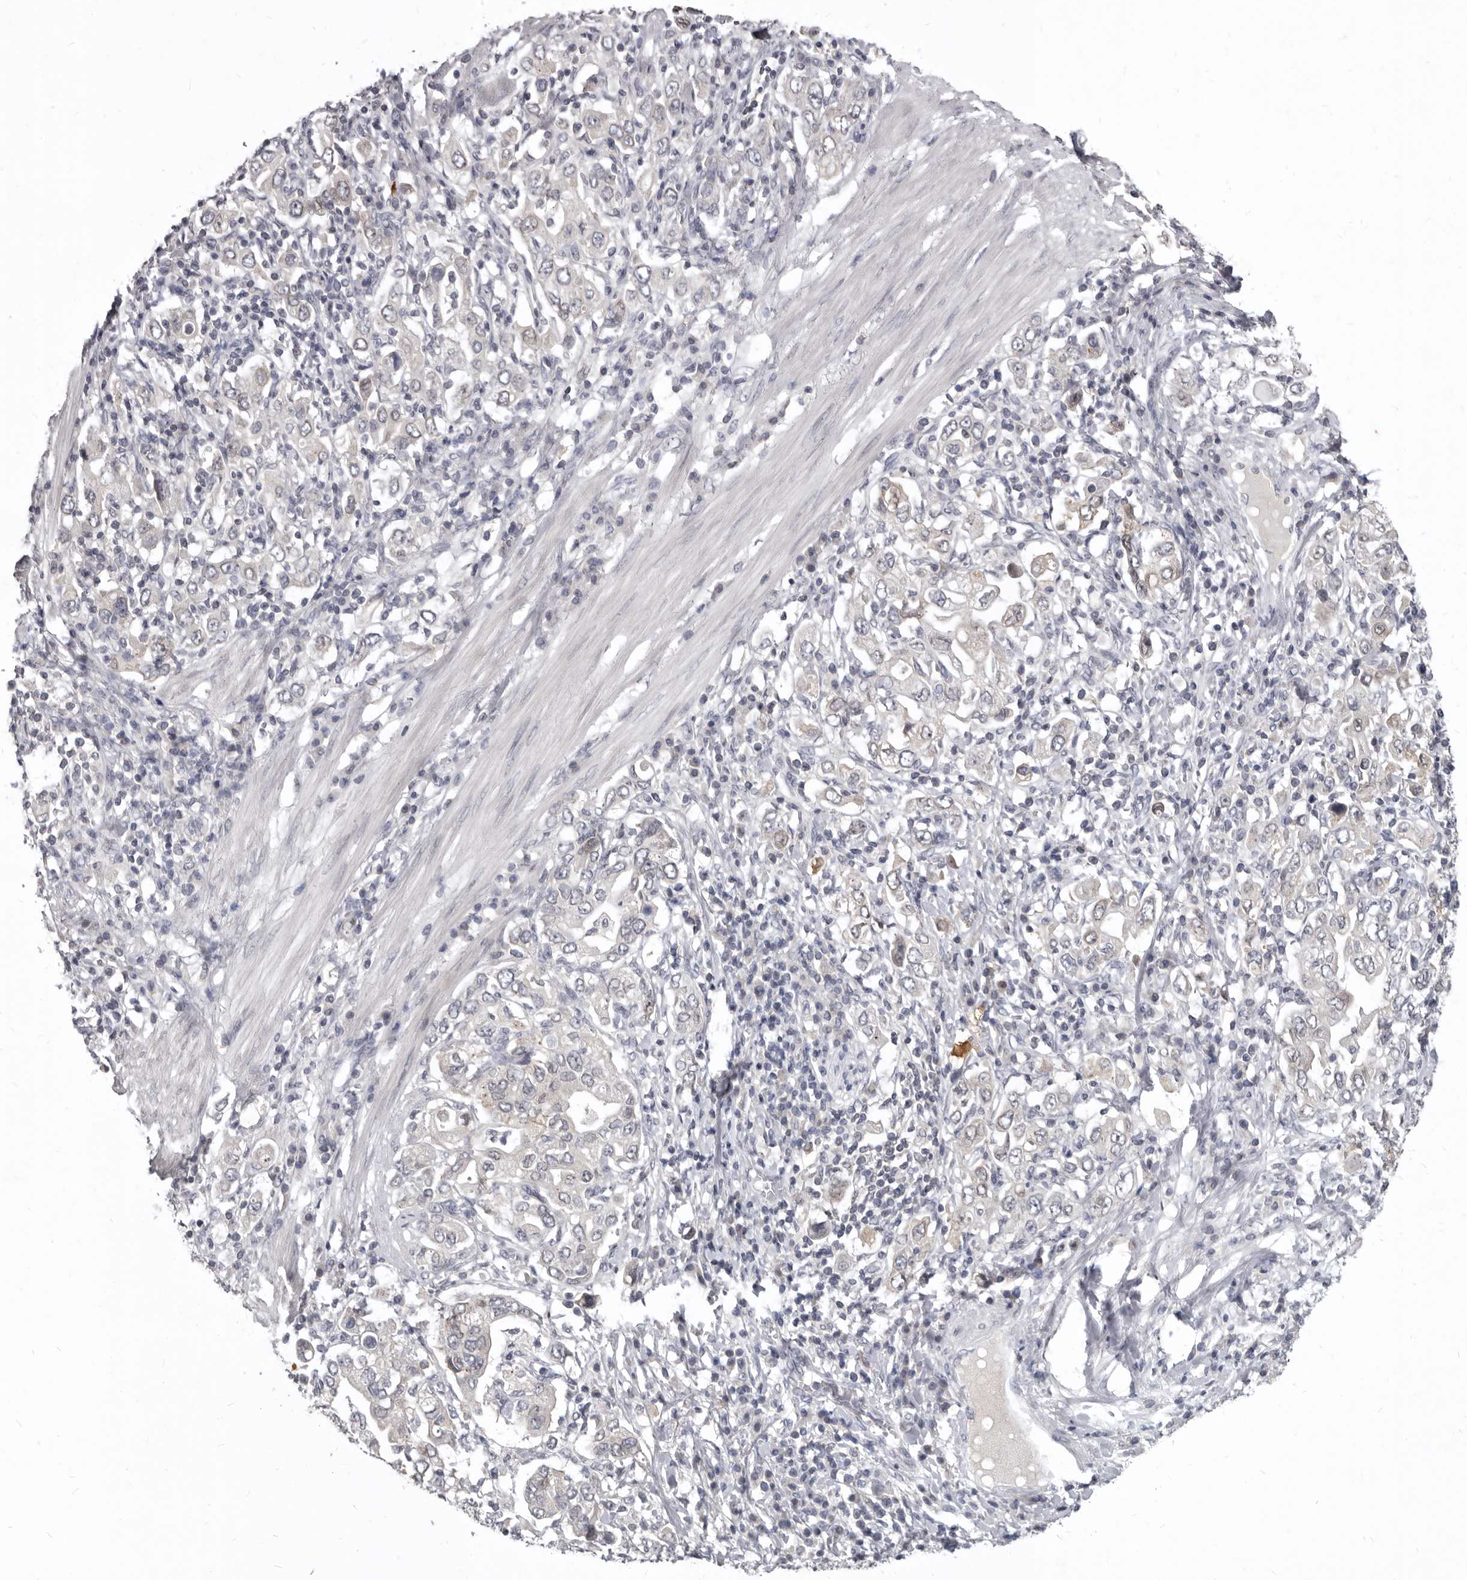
{"staining": {"intensity": "weak", "quantity": "<25%", "location": "cytoplasmic/membranous"}, "tissue": "stomach cancer", "cell_type": "Tumor cells", "image_type": "cancer", "snomed": [{"axis": "morphology", "description": "Adenocarcinoma, NOS"}, {"axis": "topography", "description": "Stomach, upper"}], "caption": "IHC of stomach cancer shows no staining in tumor cells. (DAB IHC with hematoxylin counter stain).", "gene": "SULT1E1", "patient": {"sex": "male", "age": 62}}